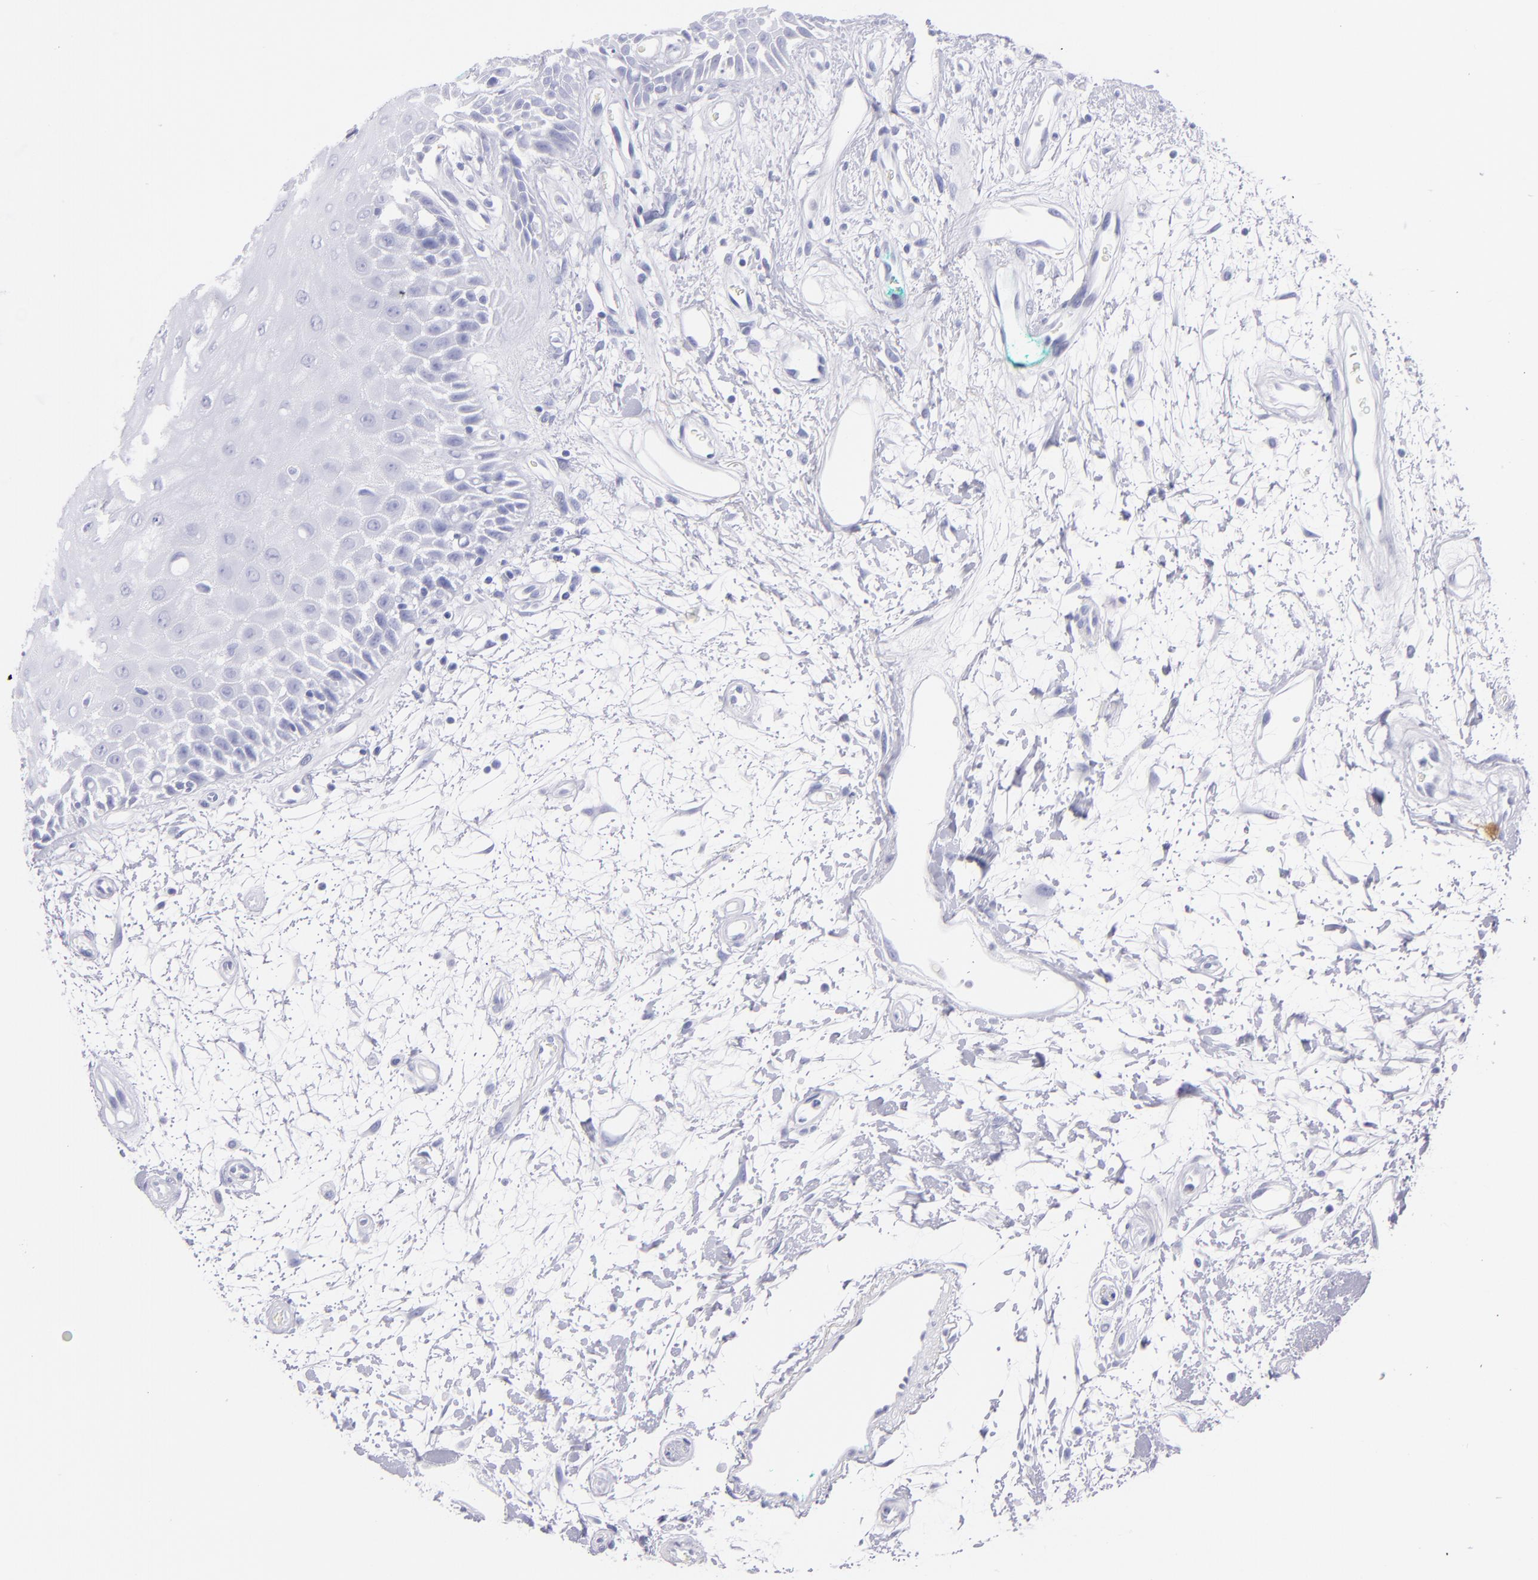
{"staining": {"intensity": "negative", "quantity": "none", "location": "none"}, "tissue": "oral mucosa", "cell_type": "Squamous epithelial cells", "image_type": "normal", "snomed": [{"axis": "morphology", "description": "Normal tissue, NOS"}, {"axis": "morphology", "description": "Squamous cell carcinoma, NOS"}, {"axis": "topography", "description": "Skeletal muscle"}, {"axis": "topography", "description": "Oral tissue"}, {"axis": "topography", "description": "Head-Neck"}], "caption": "DAB (3,3'-diaminobenzidine) immunohistochemical staining of benign oral mucosa demonstrates no significant expression in squamous epithelial cells. Brightfield microscopy of IHC stained with DAB (3,3'-diaminobenzidine) (brown) and hematoxylin (blue), captured at high magnification.", "gene": "PRPH", "patient": {"sex": "female", "age": 84}}